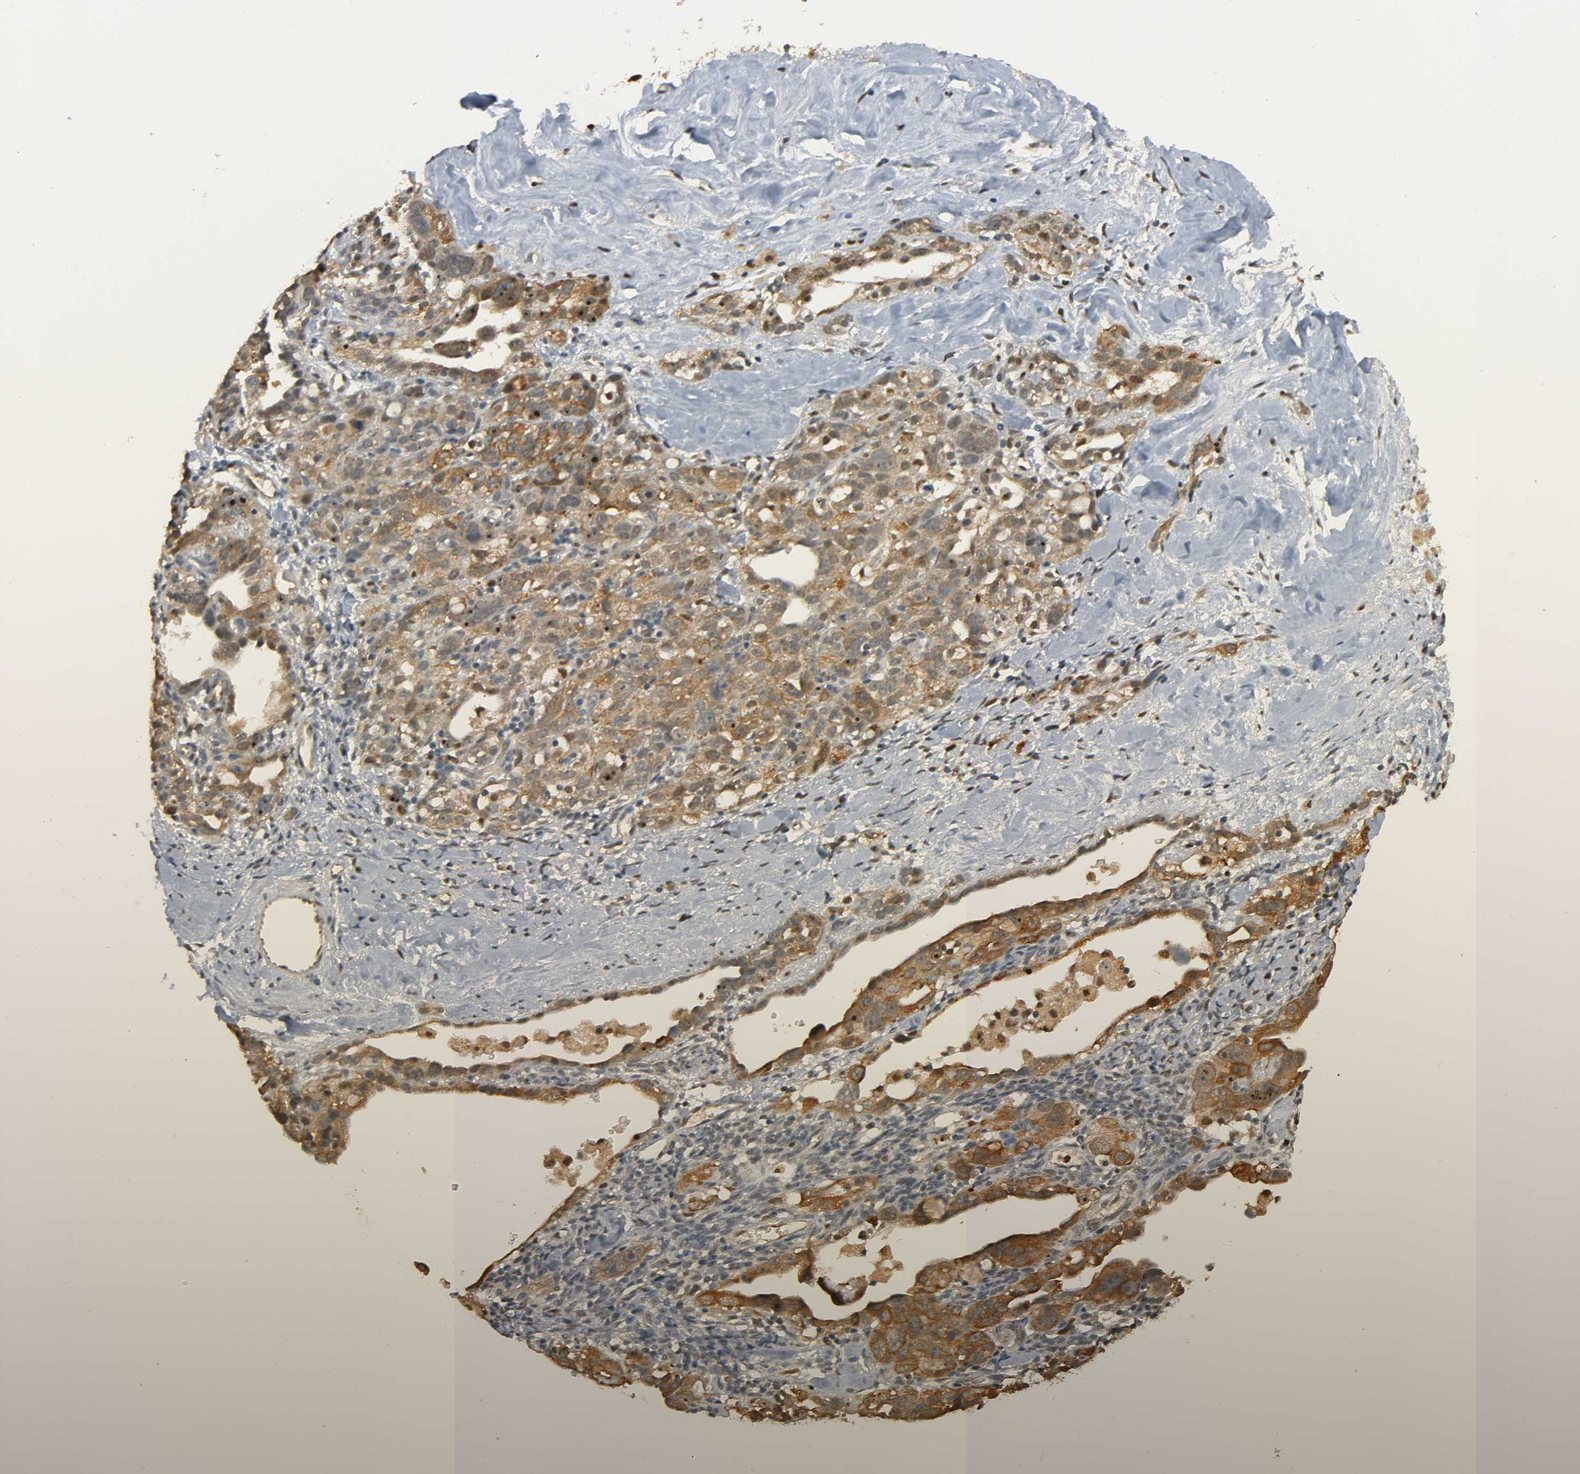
{"staining": {"intensity": "strong", "quantity": ">75%", "location": "cytoplasmic/membranous"}, "tissue": "ovarian cancer", "cell_type": "Tumor cells", "image_type": "cancer", "snomed": [{"axis": "morphology", "description": "Cystadenocarcinoma, serous, NOS"}, {"axis": "topography", "description": "Ovary"}], "caption": "Brown immunohistochemical staining in human ovarian cancer (serous cystadenocarcinoma) demonstrates strong cytoplasmic/membranous positivity in approximately >75% of tumor cells. The staining was performed using DAB (3,3'-diaminobenzidine), with brown indicating positive protein expression. Nuclei are stained blue with hematoxylin.", "gene": "ZFPM2", "patient": {"sex": "female", "age": 66}}